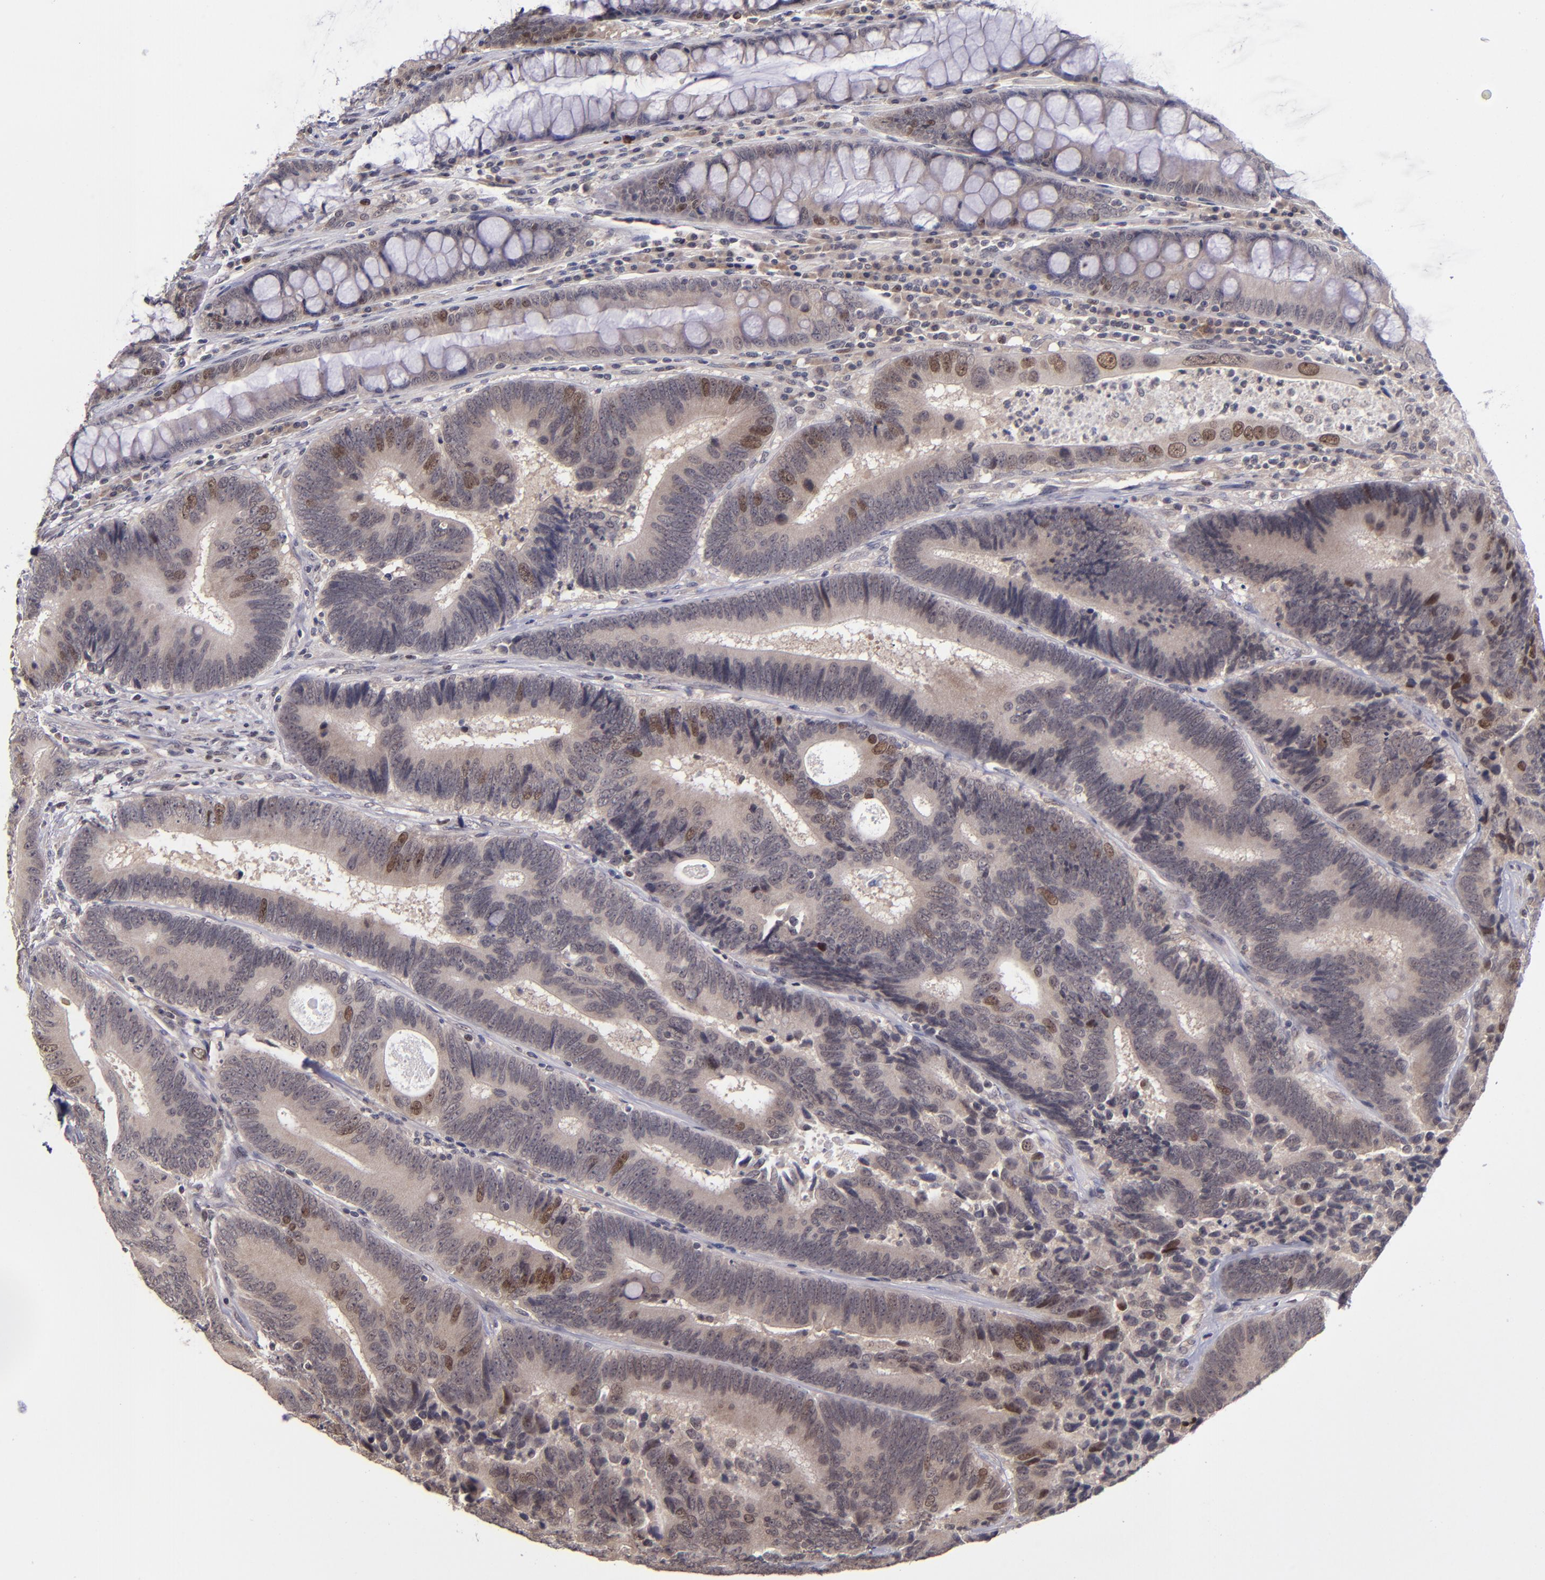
{"staining": {"intensity": "strong", "quantity": "25%-75%", "location": "nuclear"}, "tissue": "colorectal cancer", "cell_type": "Tumor cells", "image_type": "cancer", "snomed": [{"axis": "morphology", "description": "Normal tissue, NOS"}, {"axis": "morphology", "description": "Adenocarcinoma, NOS"}, {"axis": "topography", "description": "Colon"}], "caption": "A high-resolution histopathology image shows immunohistochemistry (IHC) staining of adenocarcinoma (colorectal), which exhibits strong nuclear positivity in about 25%-75% of tumor cells.", "gene": "CDC7", "patient": {"sex": "female", "age": 78}}